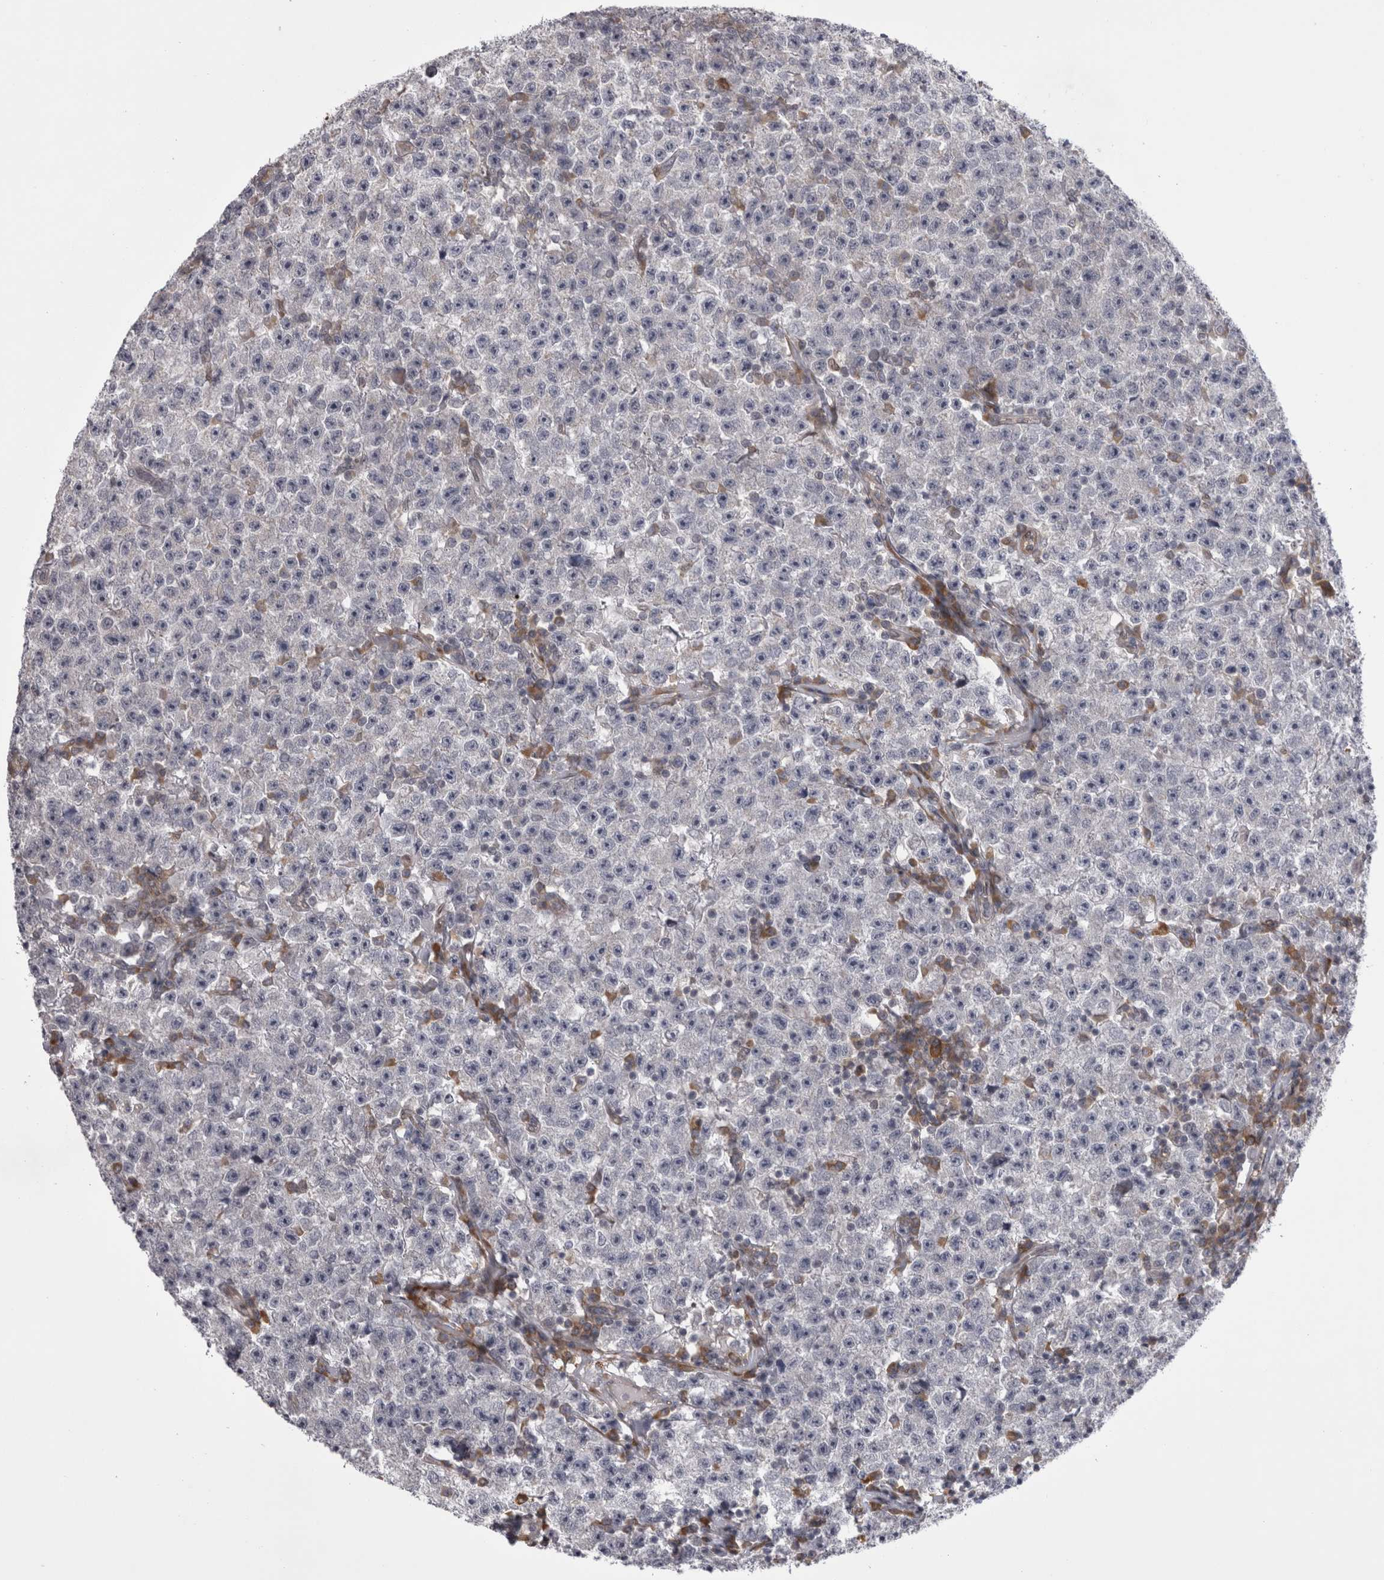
{"staining": {"intensity": "negative", "quantity": "none", "location": "none"}, "tissue": "testis cancer", "cell_type": "Tumor cells", "image_type": "cancer", "snomed": [{"axis": "morphology", "description": "Seminoma, NOS"}, {"axis": "topography", "description": "Testis"}], "caption": "Image shows no significant protein expression in tumor cells of testis cancer.", "gene": "CHIC2", "patient": {"sex": "male", "age": 22}}